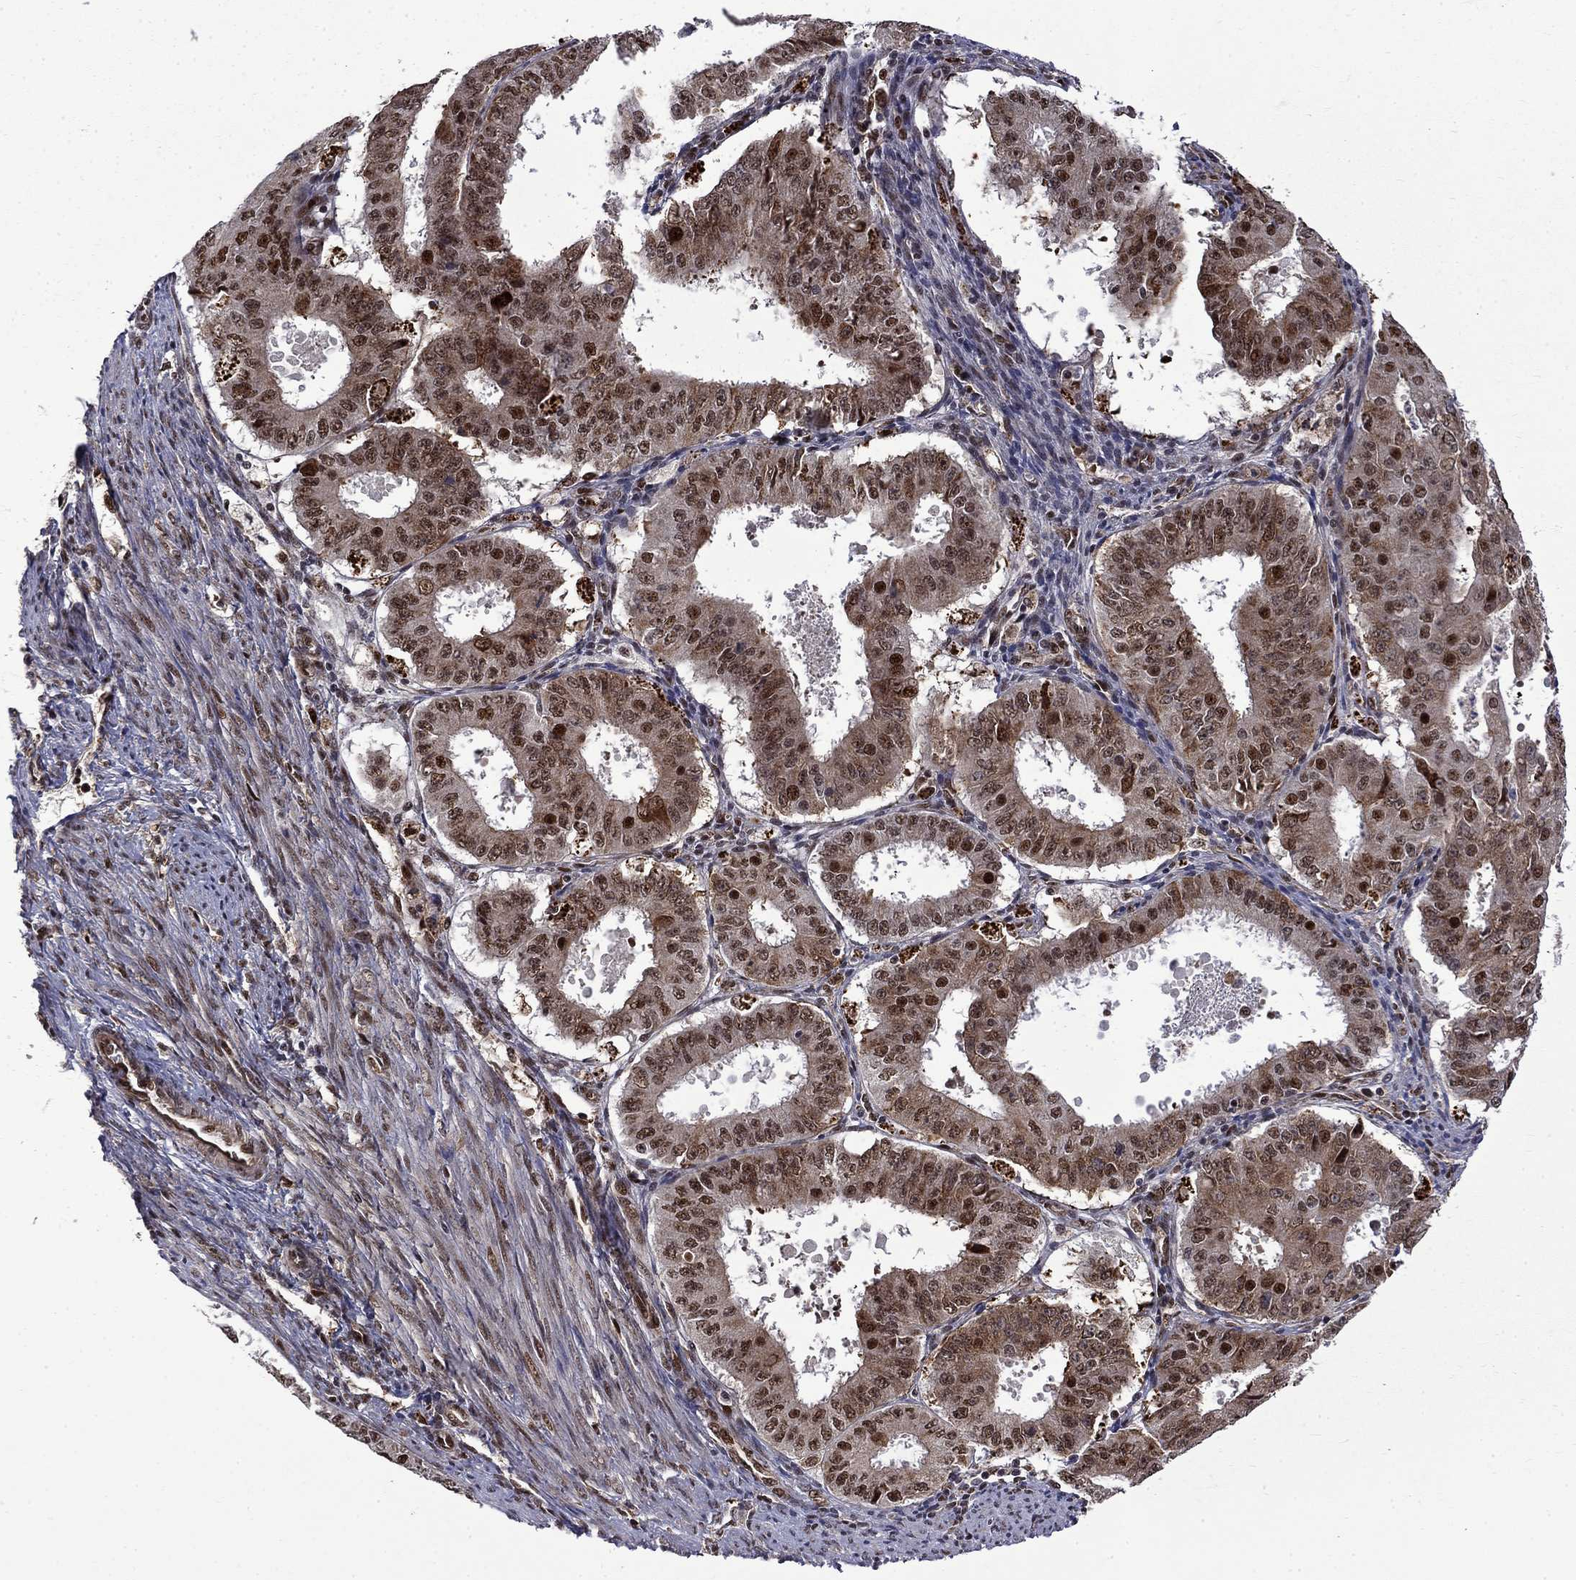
{"staining": {"intensity": "moderate", "quantity": "25%-75%", "location": "cytoplasmic/membranous,nuclear"}, "tissue": "ovarian cancer", "cell_type": "Tumor cells", "image_type": "cancer", "snomed": [{"axis": "morphology", "description": "Carcinoma, endometroid"}, {"axis": "topography", "description": "Ovary"}], "caption": "A brown stain highlights moderate cytoplasmic/membranous and nuclear positivity of a protein in ovarian cancer (endometroid carcinoma) tumor cells. The staining is performed using DAB brown chromogen to label protein expression. The nuclei are counter-stained blue using hematoxylin.", "gene": "KPNA3", "patient": {"sex": "female", "age": 42}}